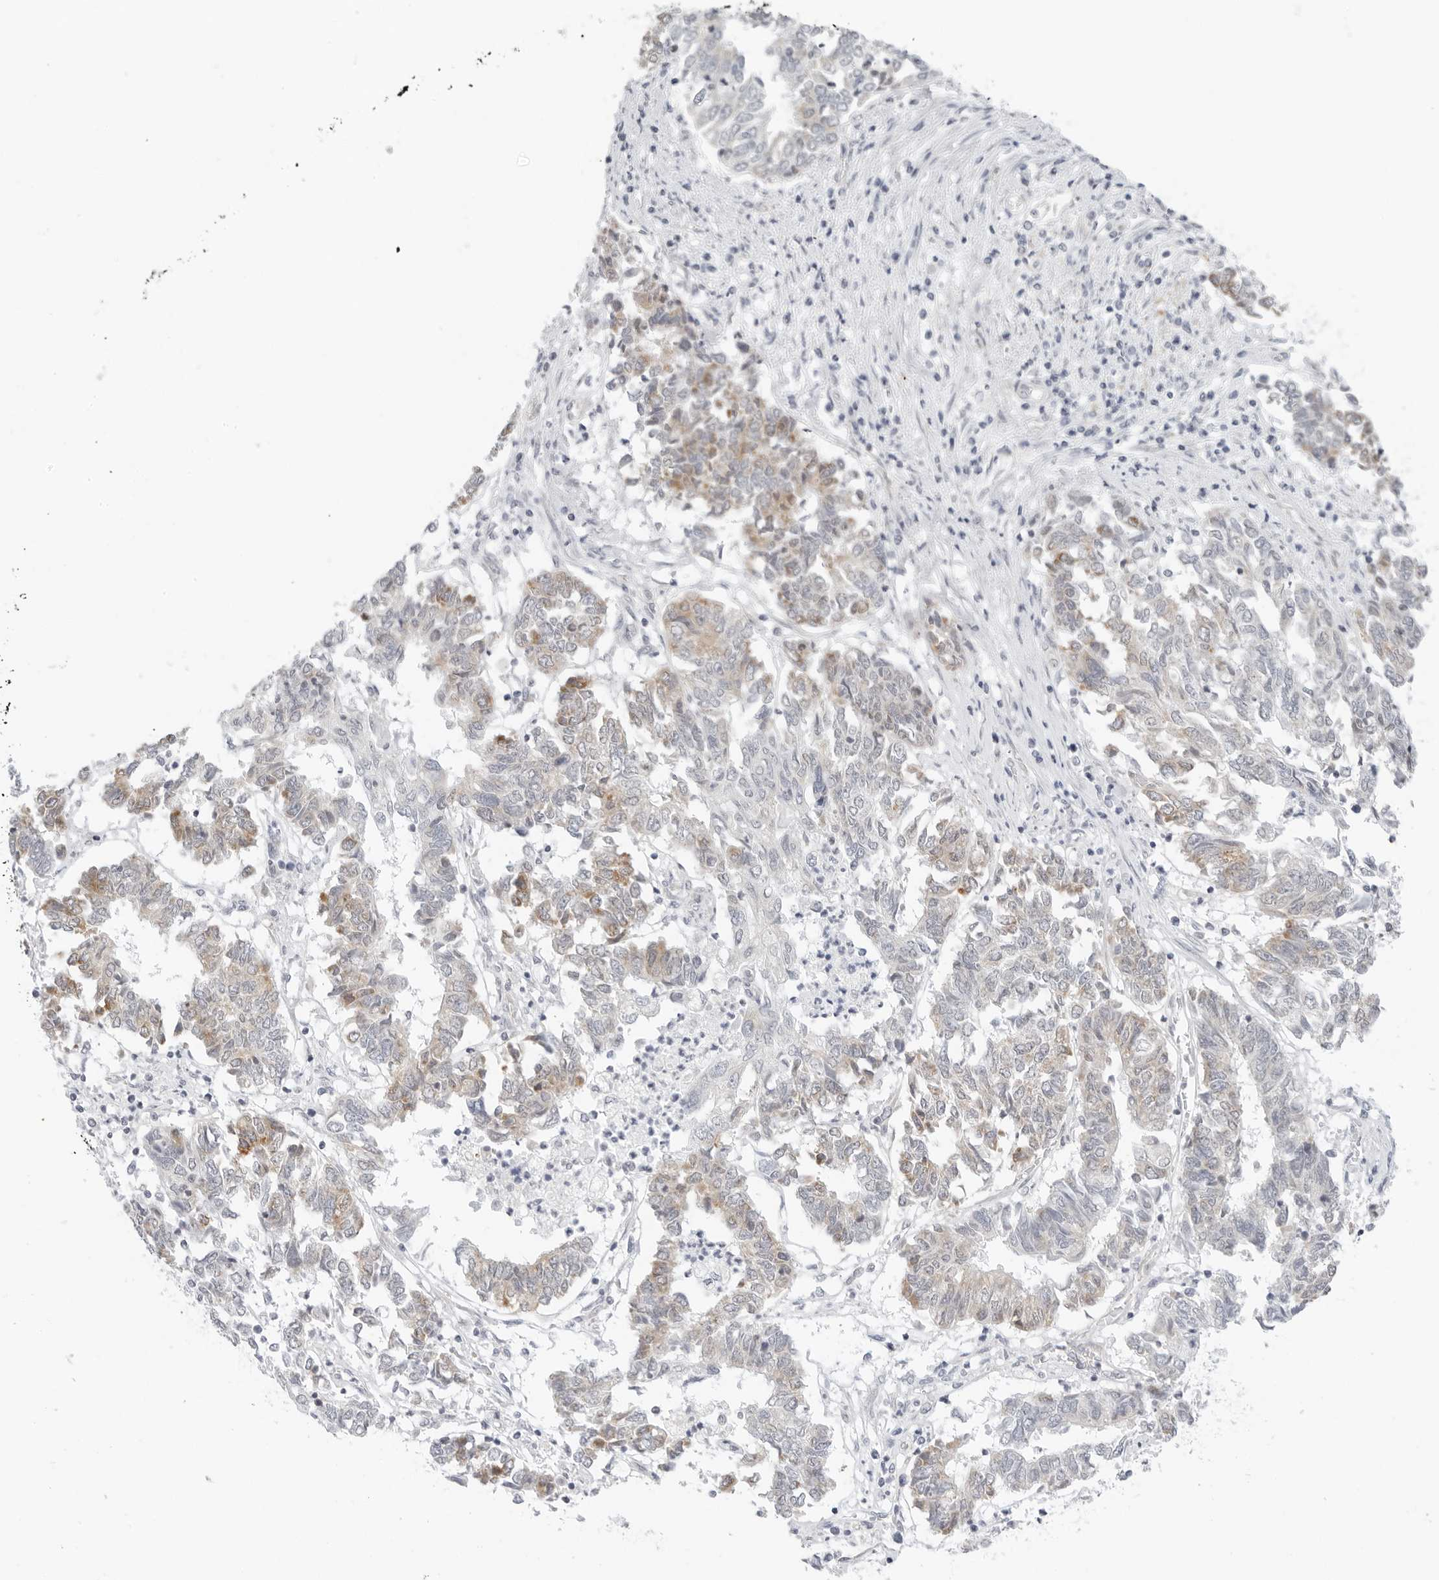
{"staining": {"intensity": "weak", "quantity": "<25%", "location": "cytoplasmic/membranous"}, "tissue": "endometrial cancer", "cell_type": "Tumor cells", "image_type": "cancer", "snomed": [{"axis": "morphology", "description": "Adenocarcinoma, NOS"}, {"axis": "topography", "description": "Endometrium"}], "caption": "Tumor cells show no significant expression in endometrial cancer. Nuclei are stained in blue.", "gene": "RC3H1", "patient": {"sex": "female", "age": 80}}